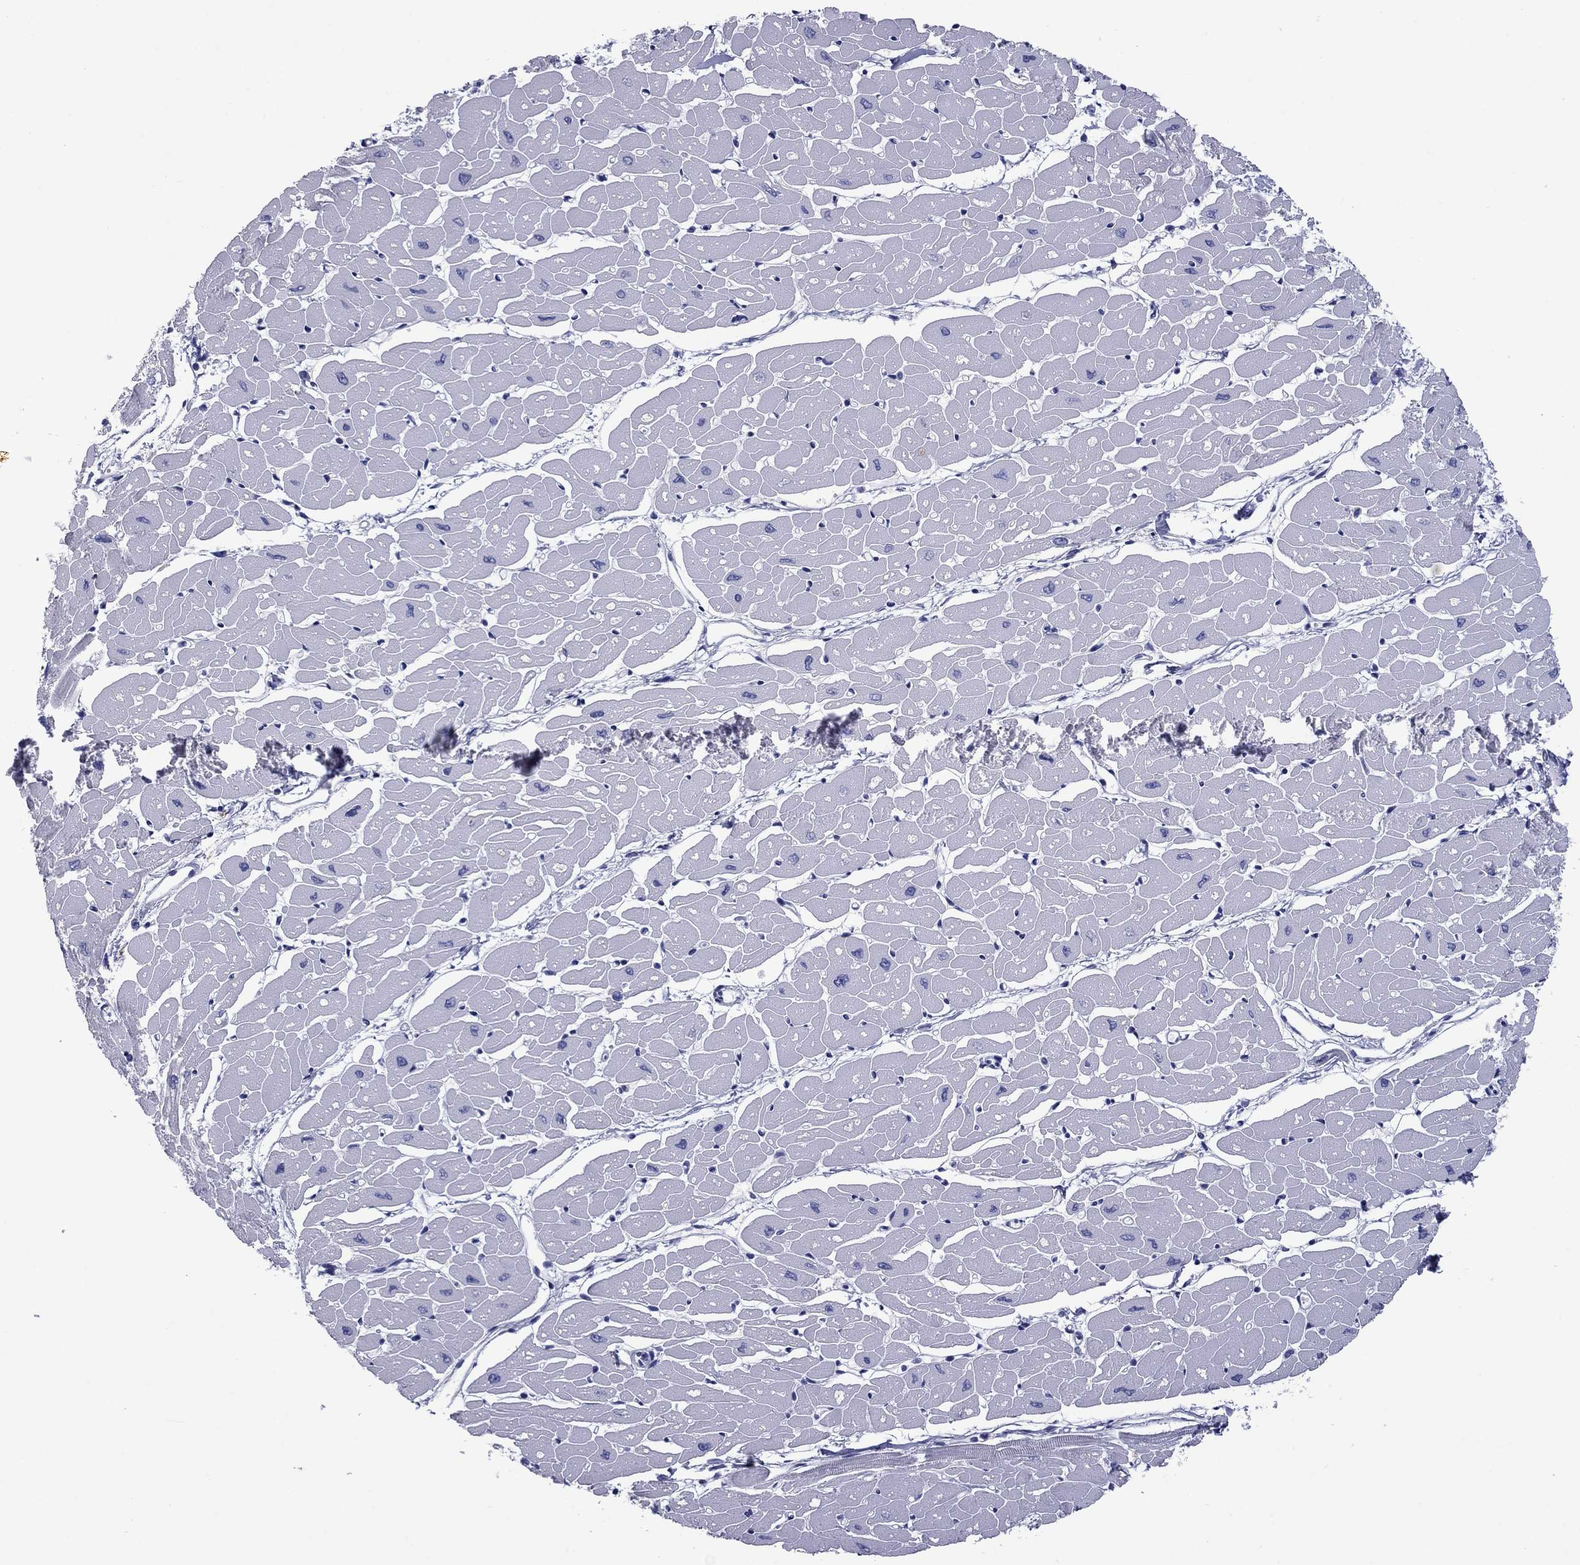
{"staining": {"intensity": "negative", "quantity": "none", "location": "none"}, "tissue": "heart muscle", "cell_type": "Cardiomyocytes", "image_type": "normal", "snomed": [{"axis": "morphology", "description": "Normal tissue, NOS"}, {"axis": "topography", "description": "Heart"}], "caption": "IHC of benign heart muscle displays no positivity in cardiomyocytes.", "gene": "TCFL5", "patient": {"sex": "male", "age": 57}}